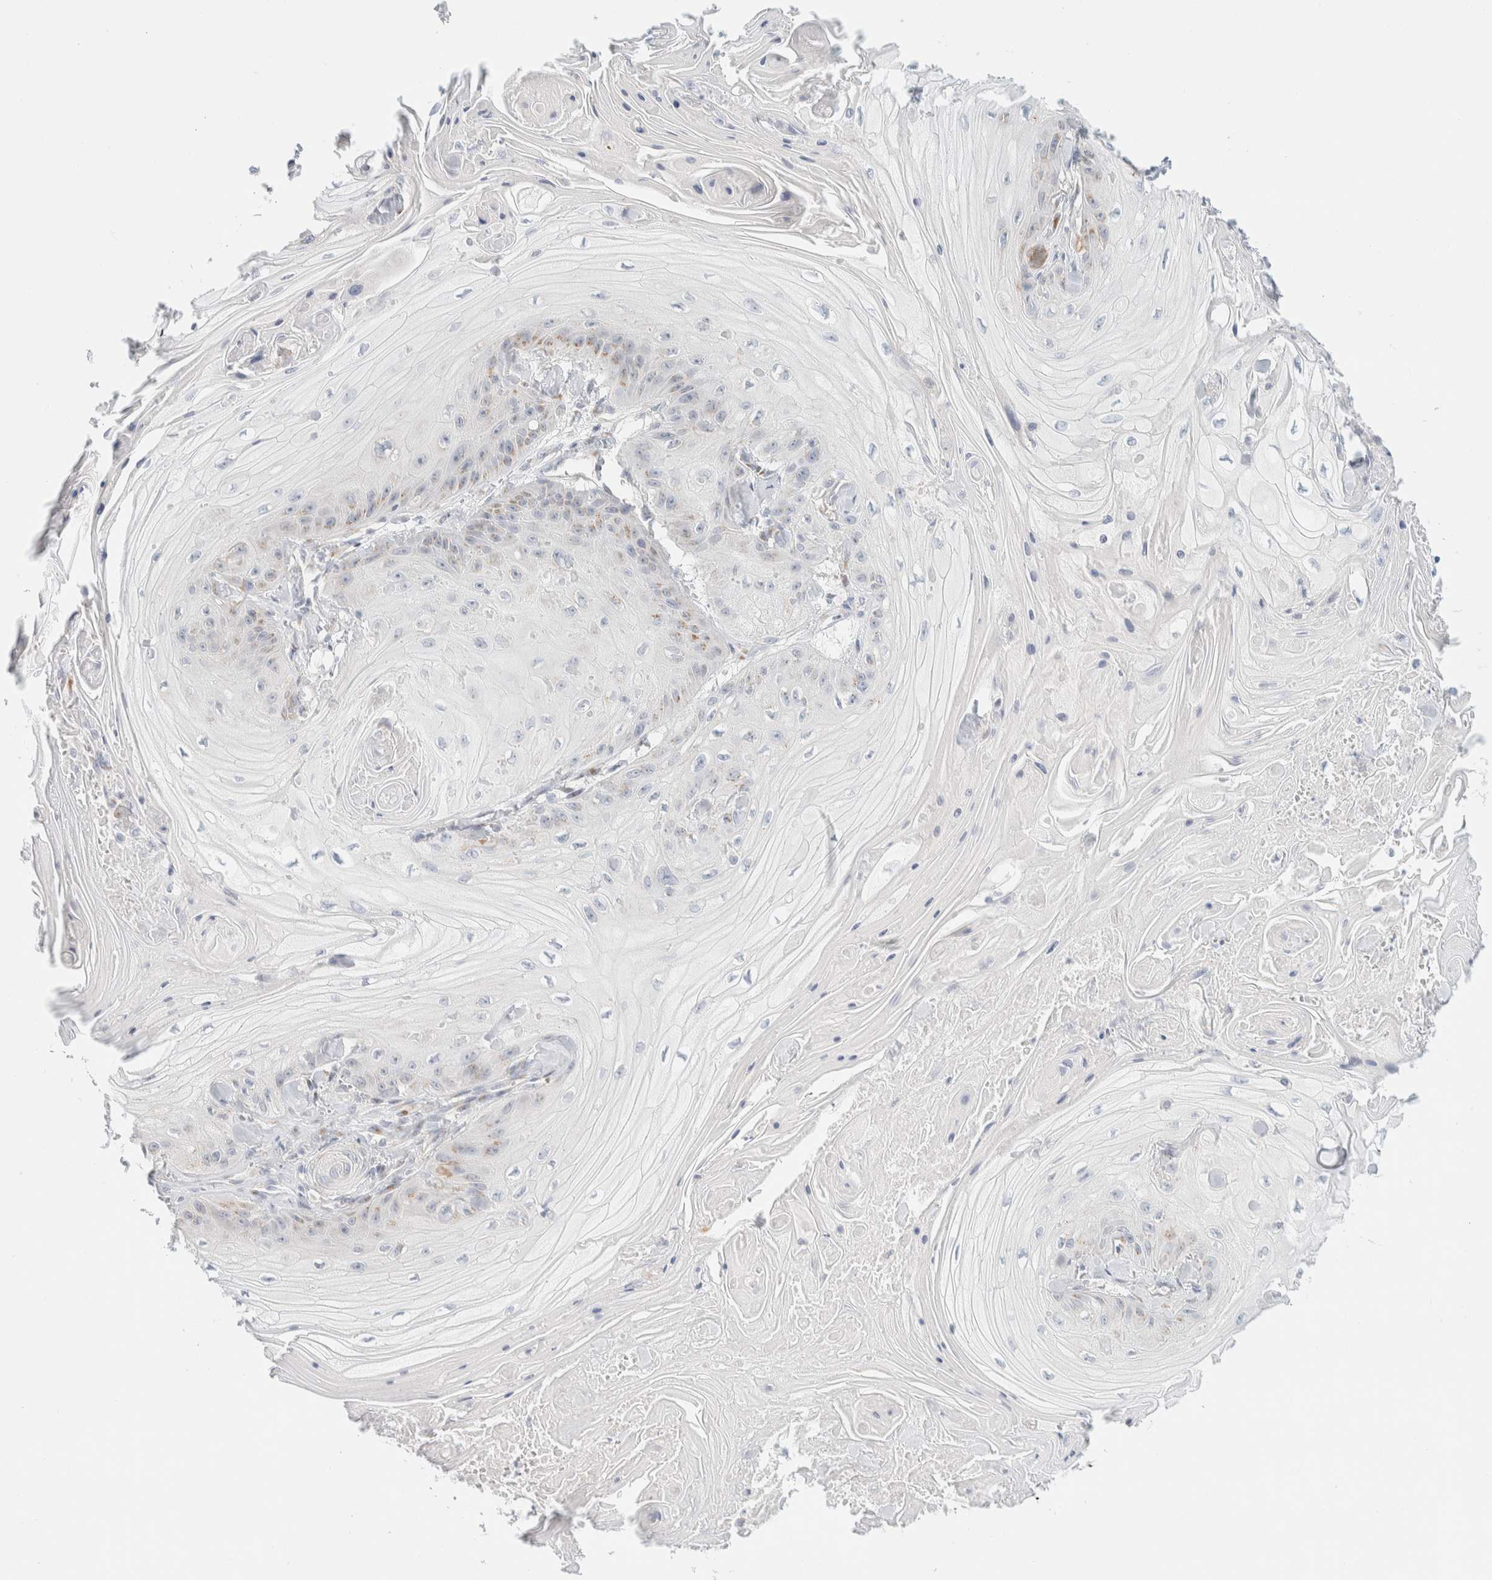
{"staining": {"intensity": "weak", "quantity": "<25%", "location": "cytoplasmic/membranous"}, "tissue": "skin cancer", "cell_type": "Tumor cells", "image_type": "cancer", "snomed": [{"axis": "morphology", "description": "Squamous cell carcinoma, NOS"}, {"axis": "topography", "description": "Skin"}], "caption": "An image of skin squamous cell carcinoma stained for a protein exhibits no brown staining in tumor cells. The staining was performed using DAB to visualize the protein expression in brown, while the nuclei were stained in blue with hematoxylin (Magnification: 20x).", "gene": "SPNS3", "patient": {"sex": "male", "age": 74}}